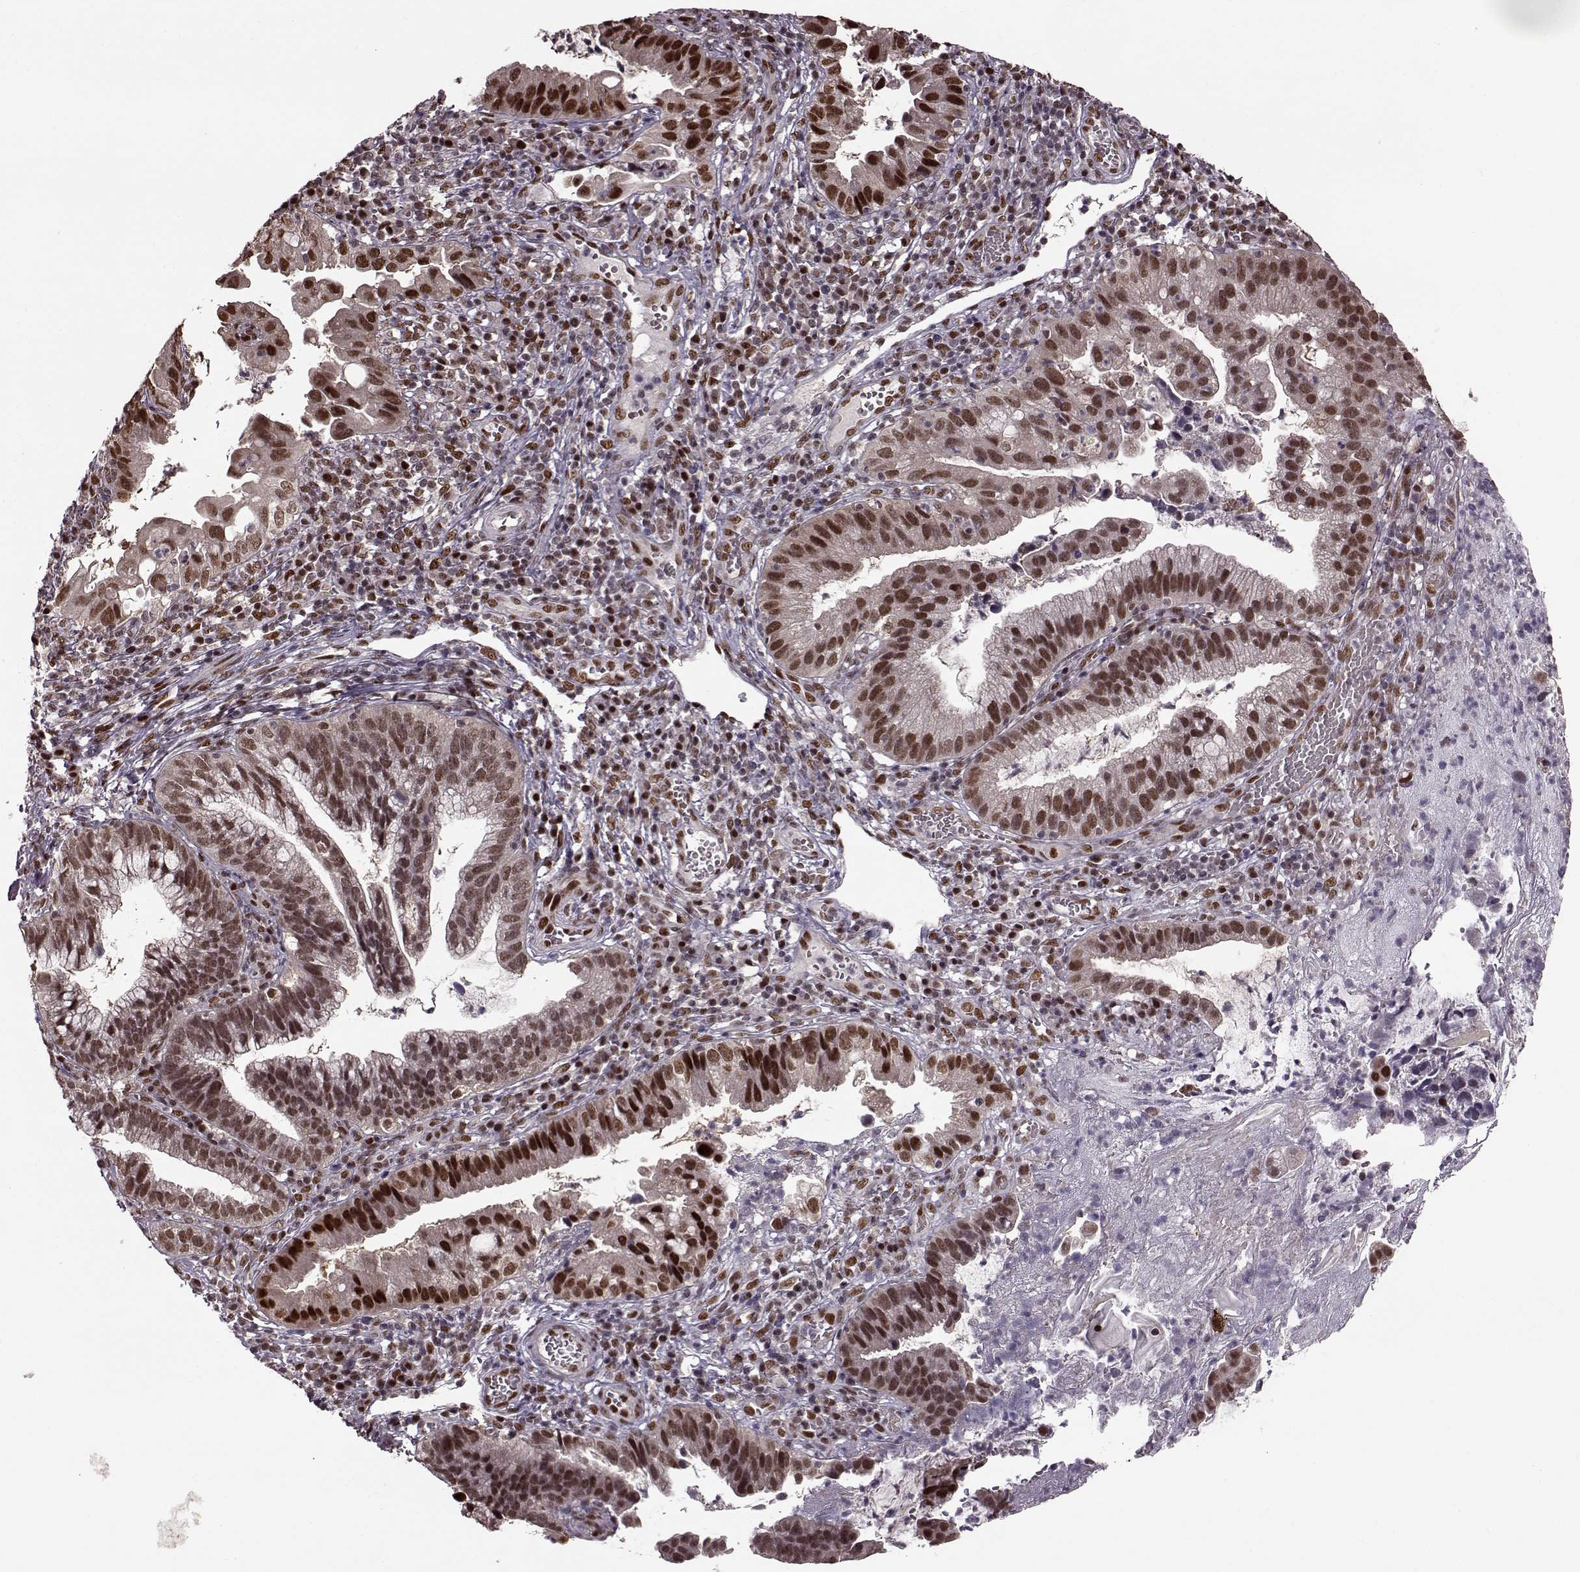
{"staining": {"intensity": "moderate", "quantity": ">75%", "location": "nuclear"}, "tissue": "cervical cancer", "cell_type": "Tumor cells", "image_type": "cancer", "snomed": [{"axis": "morphology", "description": "Adenocarcinoma, NOS"}, {"axis": "topography", "description": "Cervix"}], "caption": "This is a photomicrograph of IHC staining of cervical cancer, which shows moderate staining in the nuclear of tumor cells.", "gene": "FTO", "patient": {"sex": "female", "age": 34}}